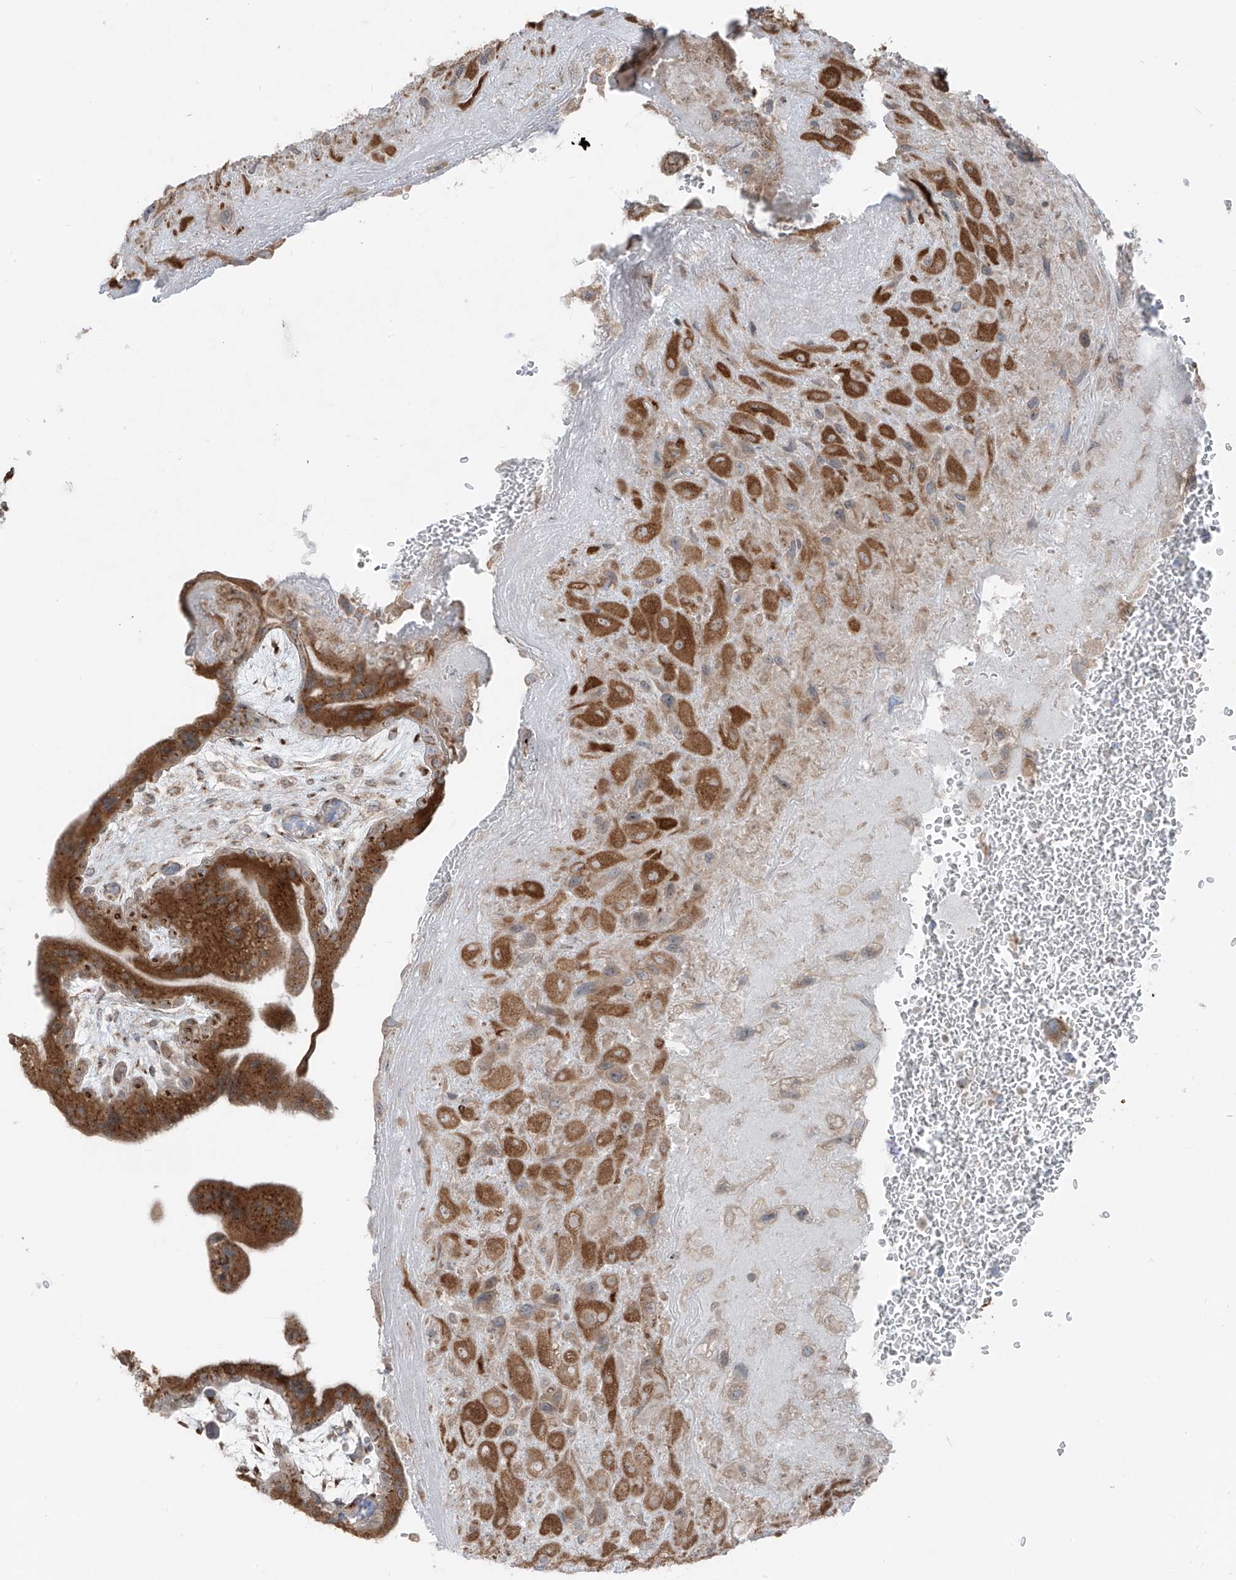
{"staining": {"intensity": "strong", "quantity": ">75%", "location": "cytoplasmic/membranous"}, "tissue": "placenta", "cell_type": "Decidual cells", "image_type": "normal", "snomed": [{"axis": "morphology", "description": "Normal tissue, NOS"}, {"axis": "topography", "description": "Placenta"}], "caption": "Placenta stained with DAB (3,3'-diaminobenzidine) immunohistochemistry demonstrates high levels of strong cytoplasmic/membranous staining in about >75% of decidual cells.", "gene": "ERLEC1", "patient": {"sex": "female", "age": 35}}